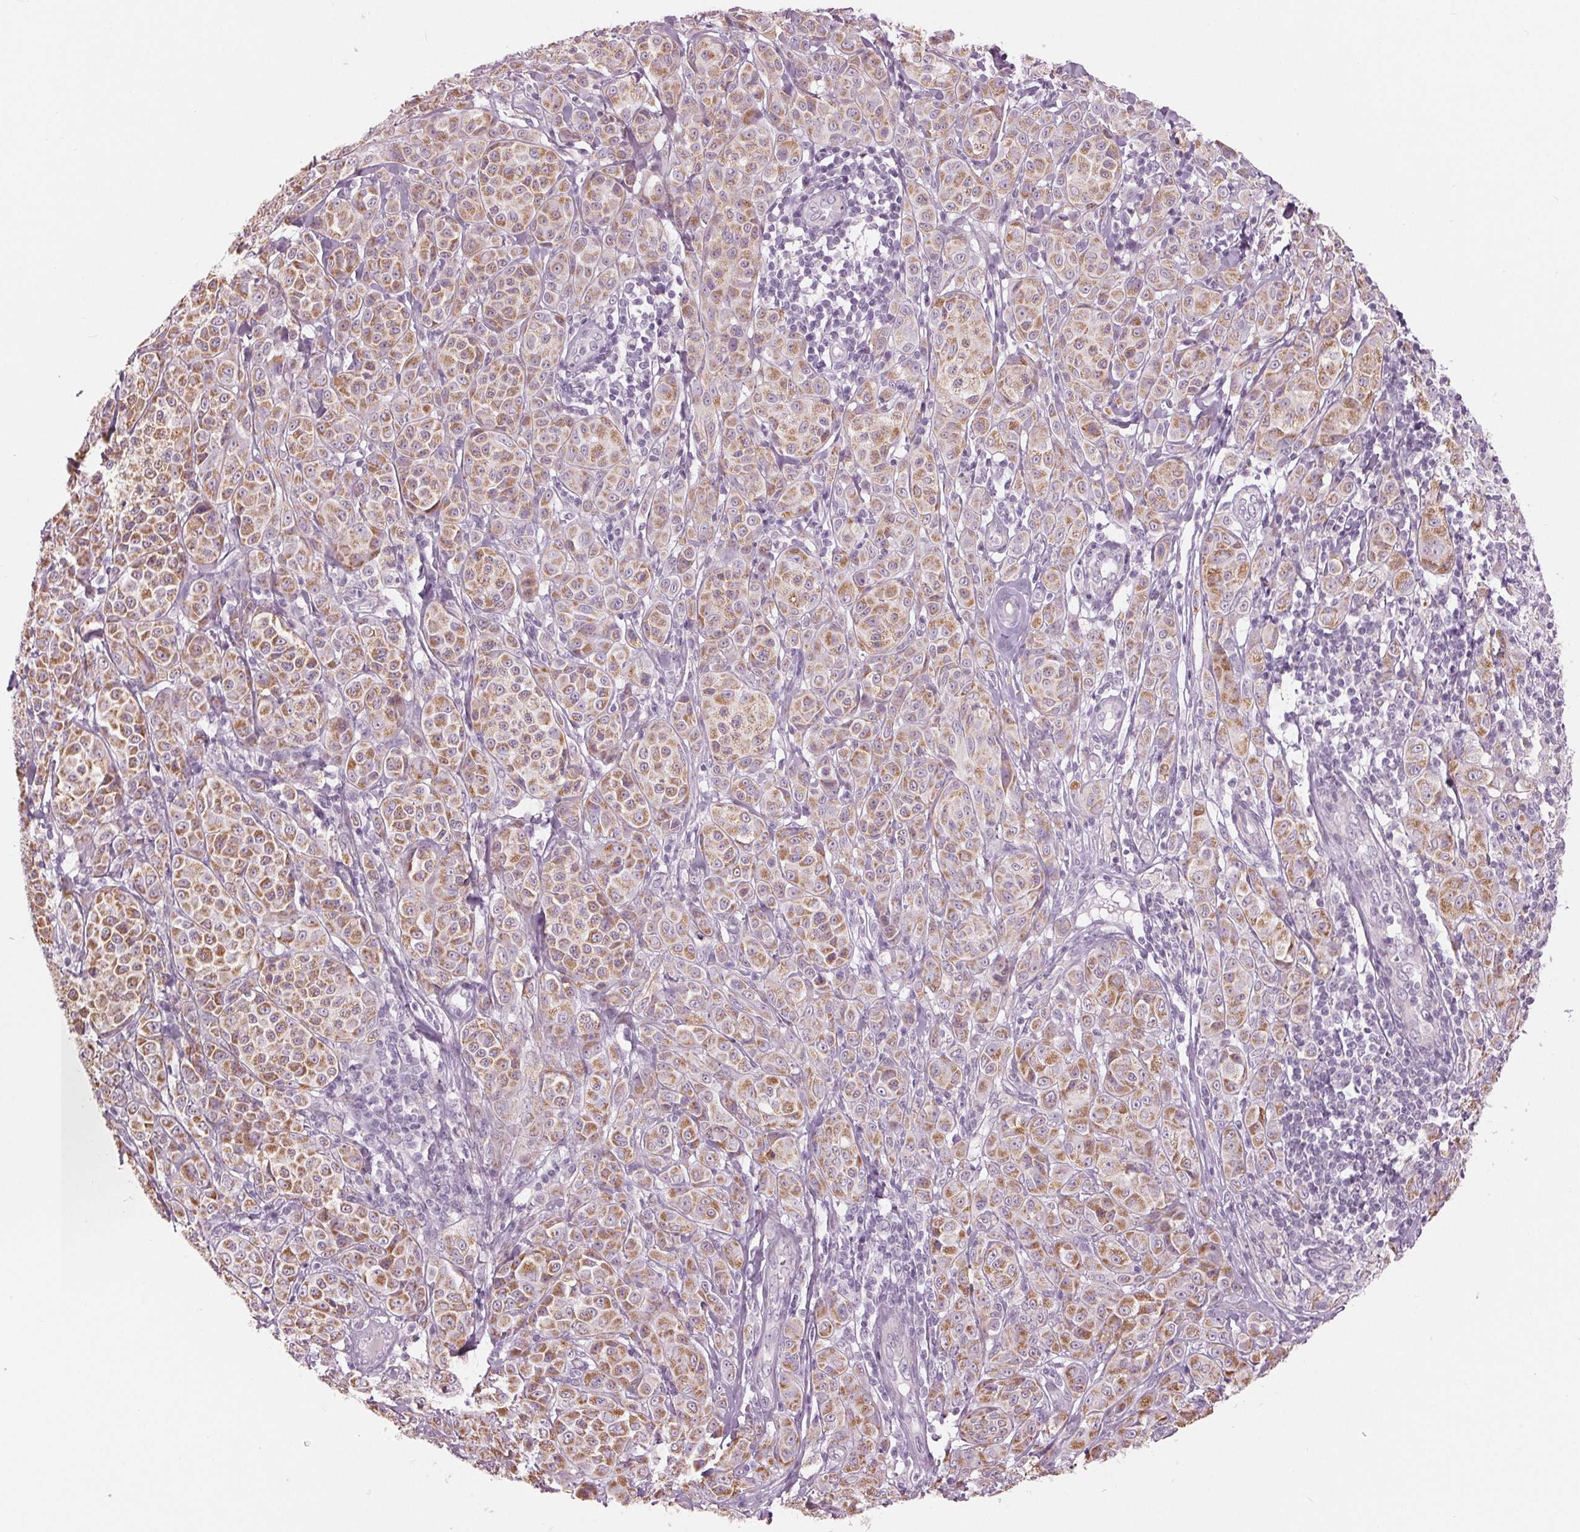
{"staining": {"intensity": "moderate", "quantity": ">75%", "location": "cytoplasmic/membranous"}, "tissue": "melanoma", "cell_type": "Tumor cells", "image_type": "cancer", "snomed": [{"axis": "morphology", "description": "Malignant melanoma, NOS"}, {"axis": "topography", "description": "Skin"}], "caption": "Melanoma stained with a brown dye reveals moderate cytoplasmic/membranous positive expression in about >75% of tumor cells.", "gene": "SAMD4A", "patient": {"sex": "male", "age": 89}}